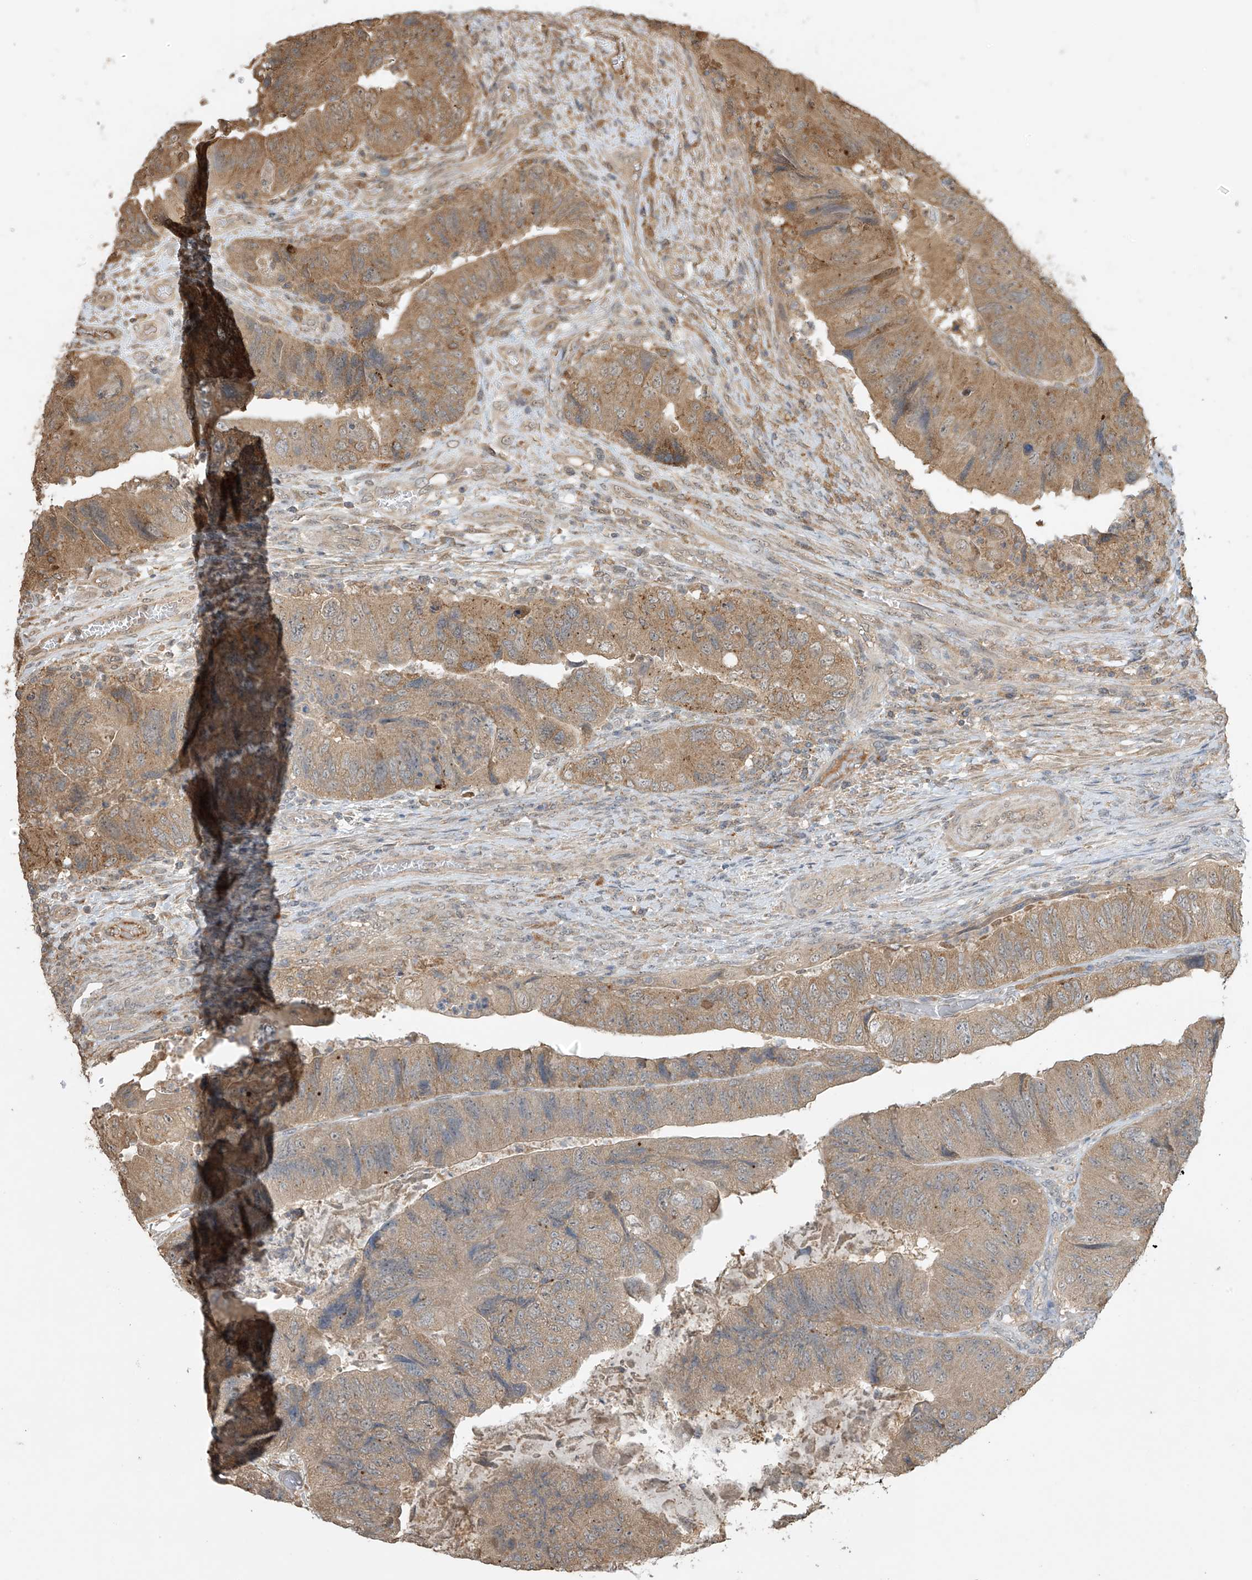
{"staining": {"intensity": "moderate", "quantity": ">75%", "location": "cytoplasmic/membranous"}, "tissue": "colorectal cancer", "cell_type": "Tumor cells", "image_type": "cancer", "snomed": [{"axis": "morphology", "description": "Adenocarcinoma, NOS"}, {"axis": "topography", "description": "Rectum"}], "caption": "This histopathology image exhibits immunohistochemistry staining of human colorectal adenocarcinoma, with medium moderate cytoplasmic/membranous staining in about >75% of tumor cells.", "gene": "SLFN14", "patient": {"sex": "male", "age": 63}}